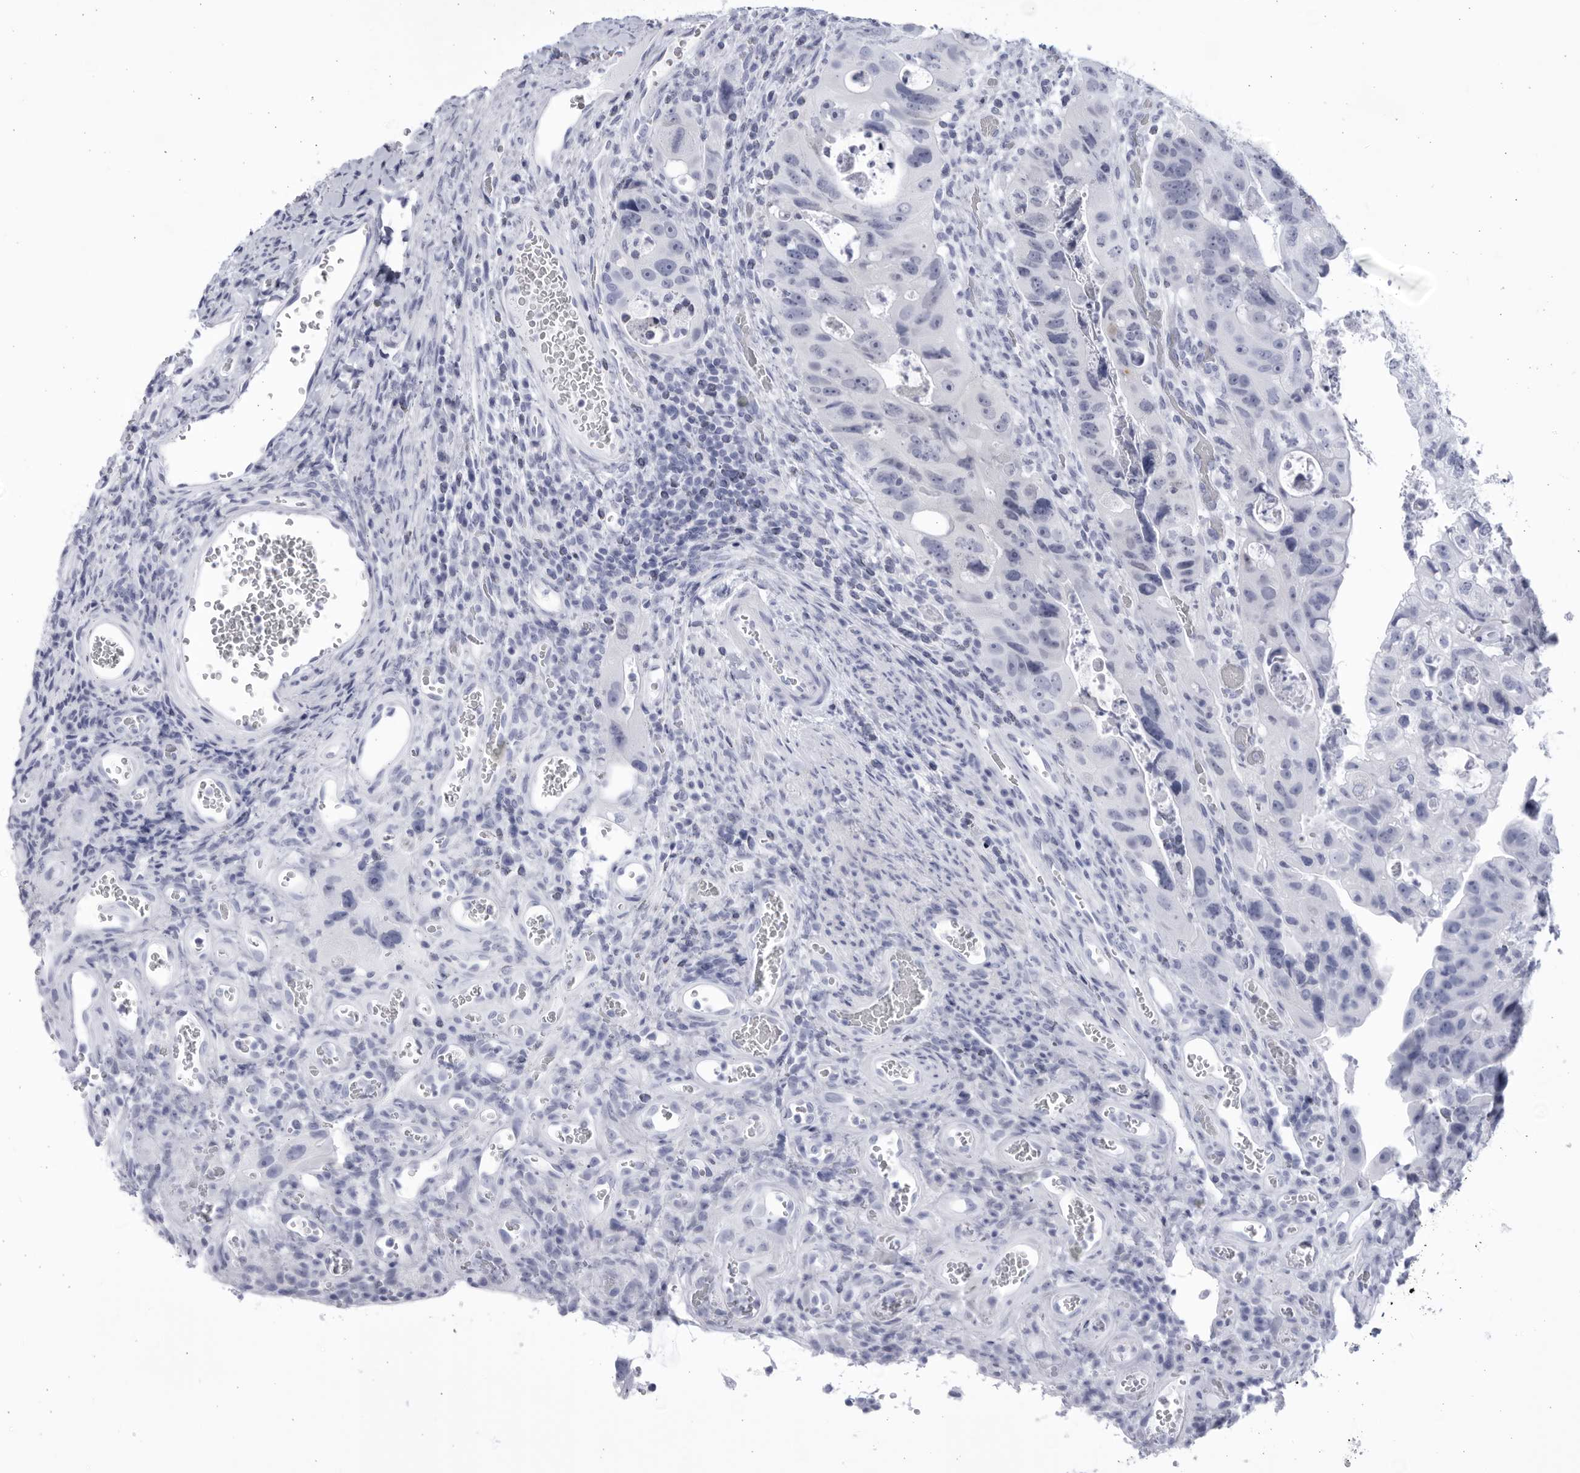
{"staining": {"intensity": "negative", "quantity": "none", "location": "none"}, "tissue": "colorectal cancer", "cell_type": "Tumor cells", "image_type": "cancer", "snomed": [{"axis": "morphology", "description": "Adenocarcinoma, NOS"}, {"axis": "topography", "description": "Rectum"}], "caption": "Image shows no protein staining in tumor cells of colorectal cancer (adenocarcinoma) tissue. Brightfield microscopy of IHC stained with DAB (3,3'-diaminobenzidine) (brown) and hematoxylin (blue), captured at high magnification.", "gene": "CCDC181", "patient": {"sex": "male", "age": 59}}